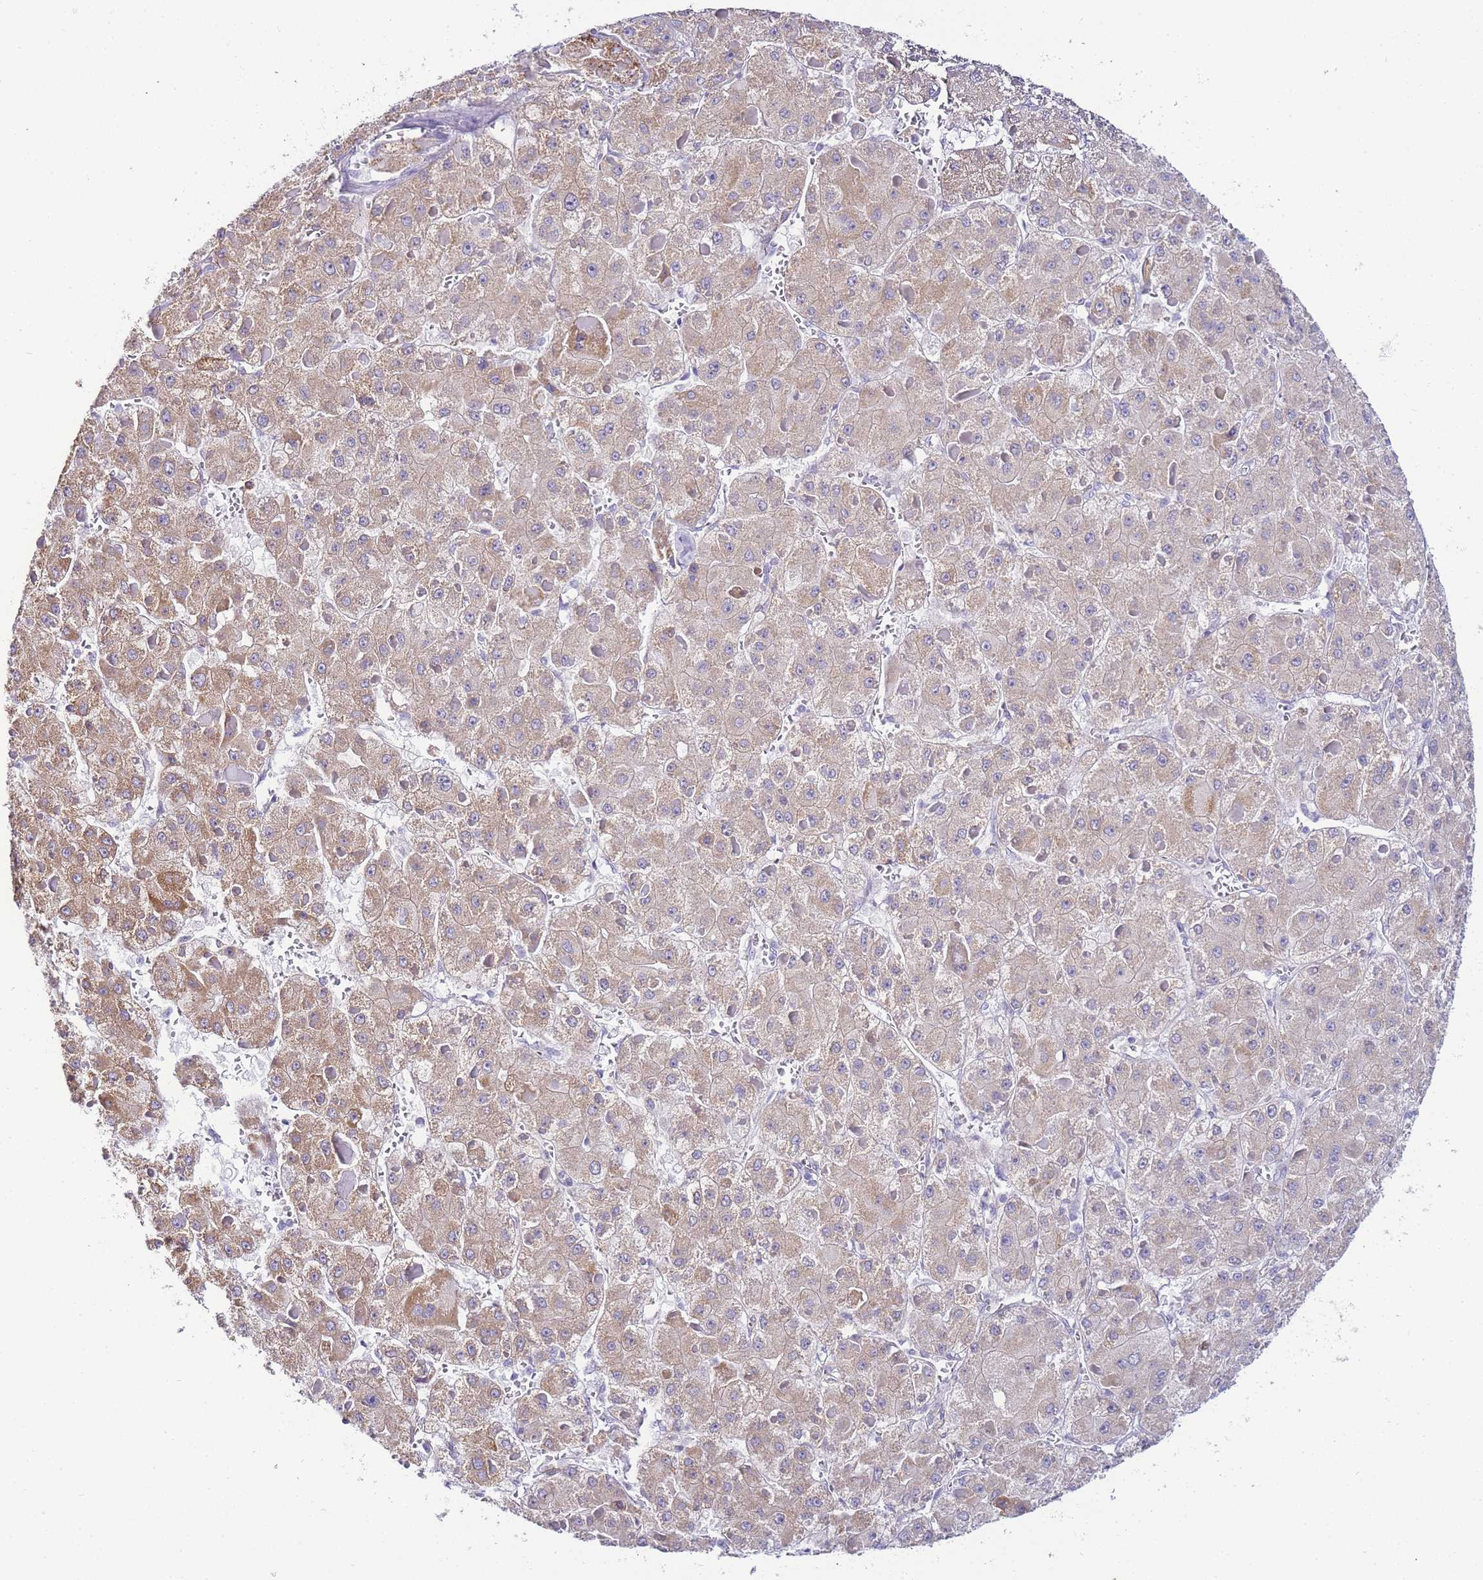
{"staining": {"intensity": "moderate", "quantity": ">75%", "location": "cytoplasmic/membranous"}, "tissue": "liver cancer", "cell_type": "Tumor cells", "image_type": "cancer", "snomed": [{"axis": "morphology", "description": "Carcinoma, Hepatocellular, NOS"}, {"axis": "topography", "description": "Liver"}], "caption": "Moderate cytoplasmic/membranous positivity is seen in approximately >75% of tumor cells in liver hepatocellular carcinoma. (Brightfield microscopy of DAB IHC at high magnification).", "gene": "PDCD7", "patient": {"sex": "female", "age": 73}}